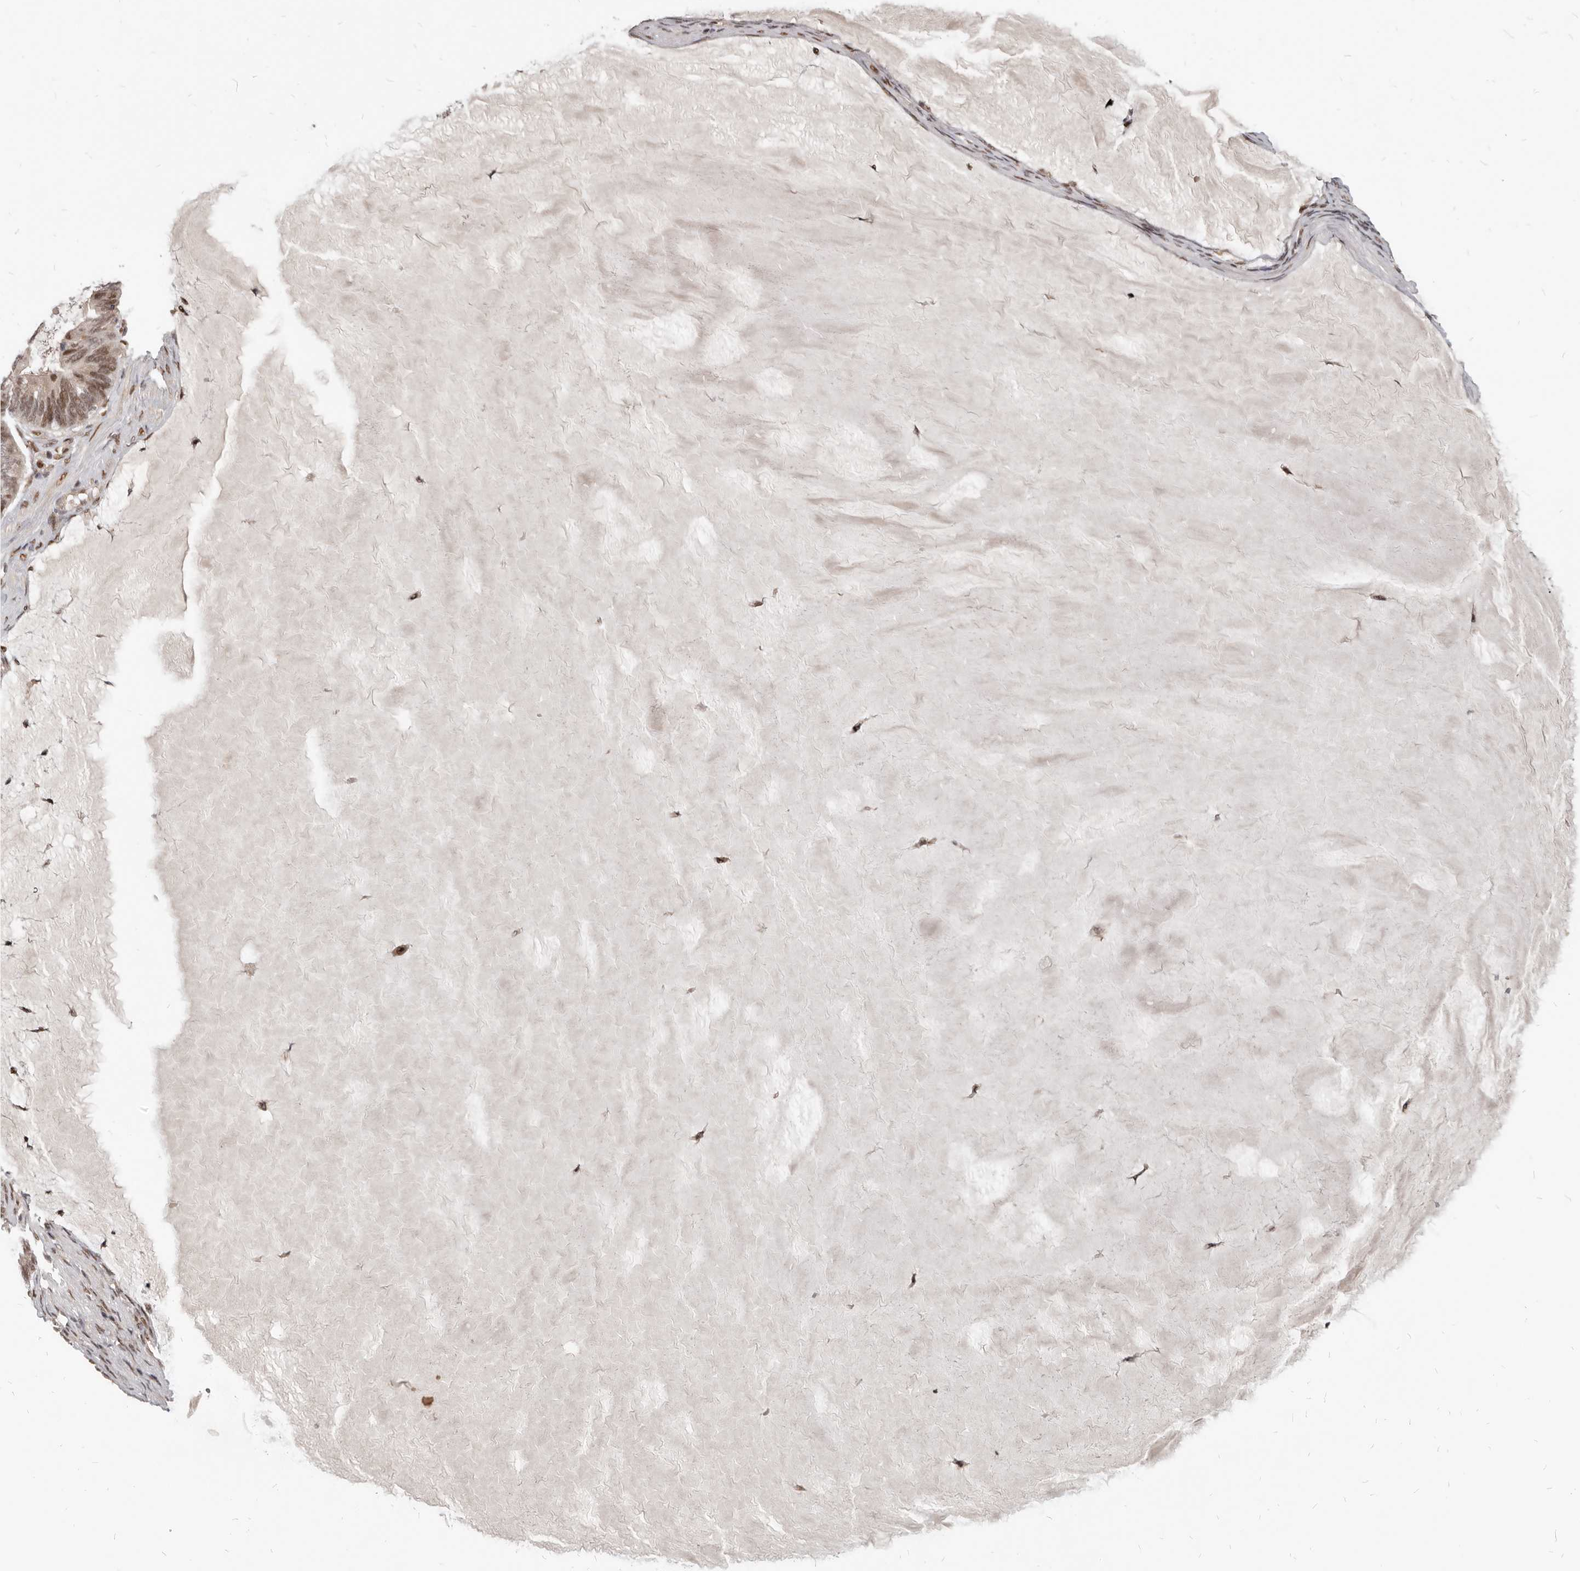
{"staining": {"intensity": "moderate", "quantity": "25%-75%", "location": "nuclear"}, "tissue": "ovarian cancer", "cell_type": "Tumor cells", "image_type": "cancer", "snomed": [{"axis": "morphology", "description": "Cystadenocarcinoma, mucinous, NOS"}, {"axis": "topography", "description": "Ovary"}], "caption": "Immunohistochemical staining of human ovarian mucinous cystadenocarcinoma exhibits medium levels of moderate nuclear protein positivity in approximately 25%-75% of tumor cells.", "gene": "ATF5", "patient": {"sex": "female", "age": 61}}